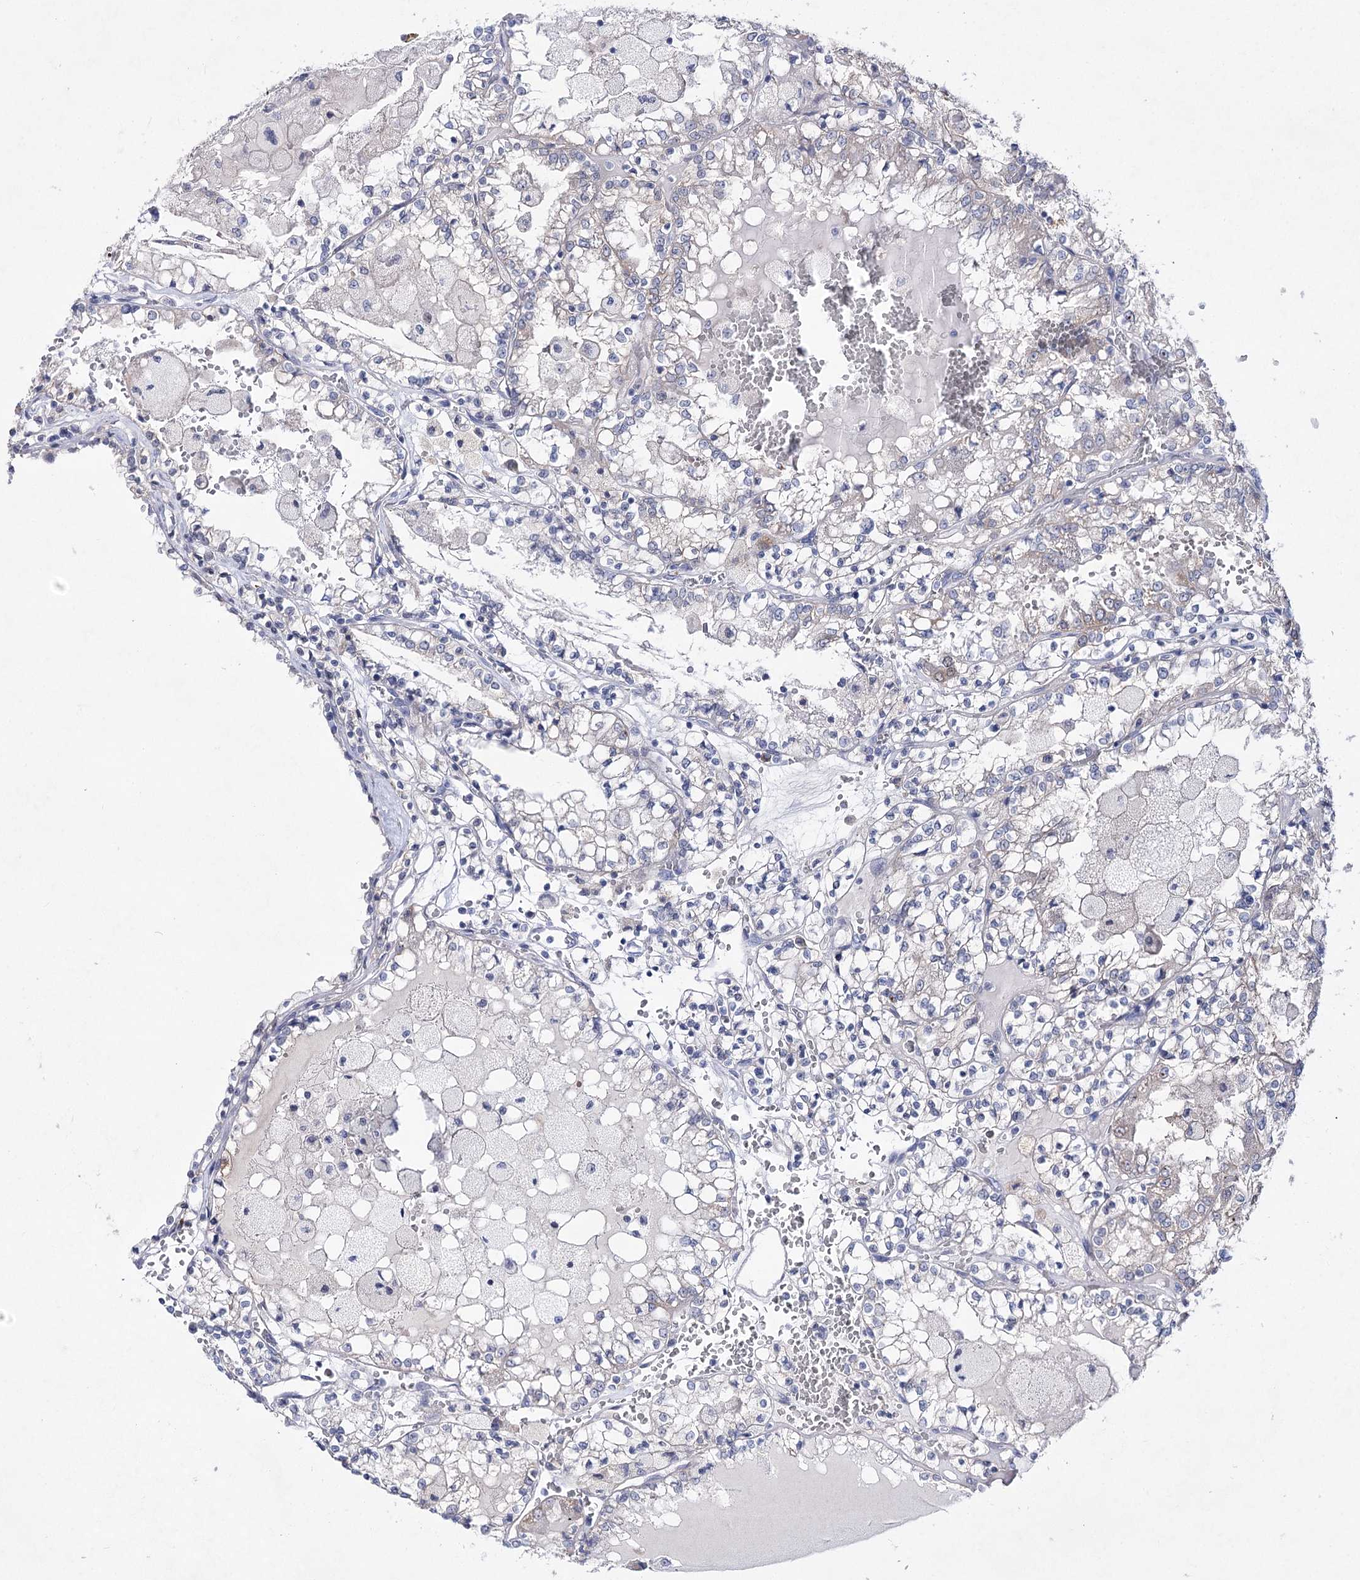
{"staining": {"intensity": "negative", "quantity": "none", "location": "none"}, "tissue": "renal cancer", "cell_type": "Tumor cells", "image_type": "cancer", "snomed": [{"axis": "morphology", "description": "Adenocarcinoma, NOS"}, {"axis": "topography", "description": "Kidney"}], "caption": "IHC image of neoplastic tissue: adenocarcinoma (renal) stained with DAB (3,3'-diaminobenzidine) exhibits no significant protein staining in tumor cells.", "gene": "UGDH", "patient": {"sex": "female", "age": 56}}